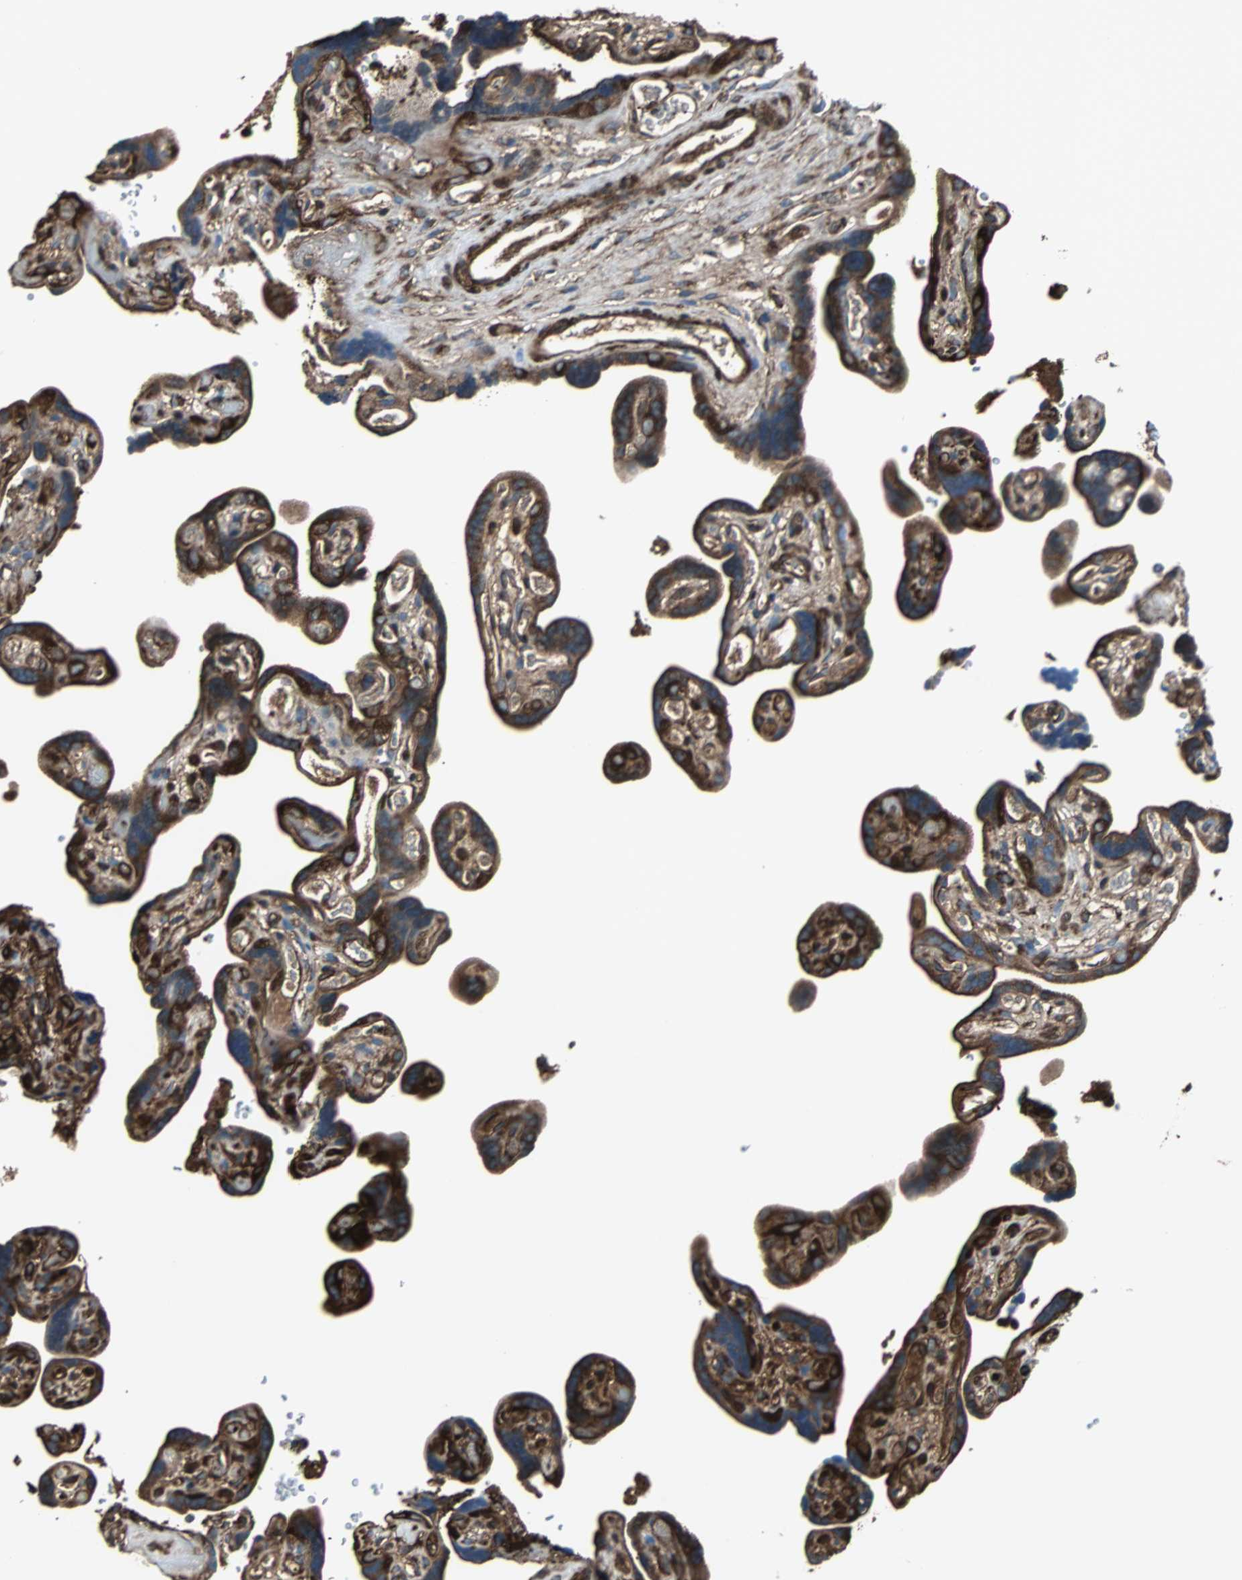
{"staining": {"intensity": "strong", "quantity": ">75%", "location": "cytoplasmic/membranous"}, "tissue": "placenta", "cell_type": "Decidual cells", "image_type": "normal", "snomed": [{"axis": "morphology", "description": "Normal tissue, NOS"}, {"axis": "topography", "description": "Placenta"}], "caption": "The photomicrograph exhibits staining of unremarkable placenta, revealing strong cytoplasmic/membranous protein staining (brown color) within decidual cells.", "gene": "ACTN1", "patient": {"sex": "female", "age": 30}}